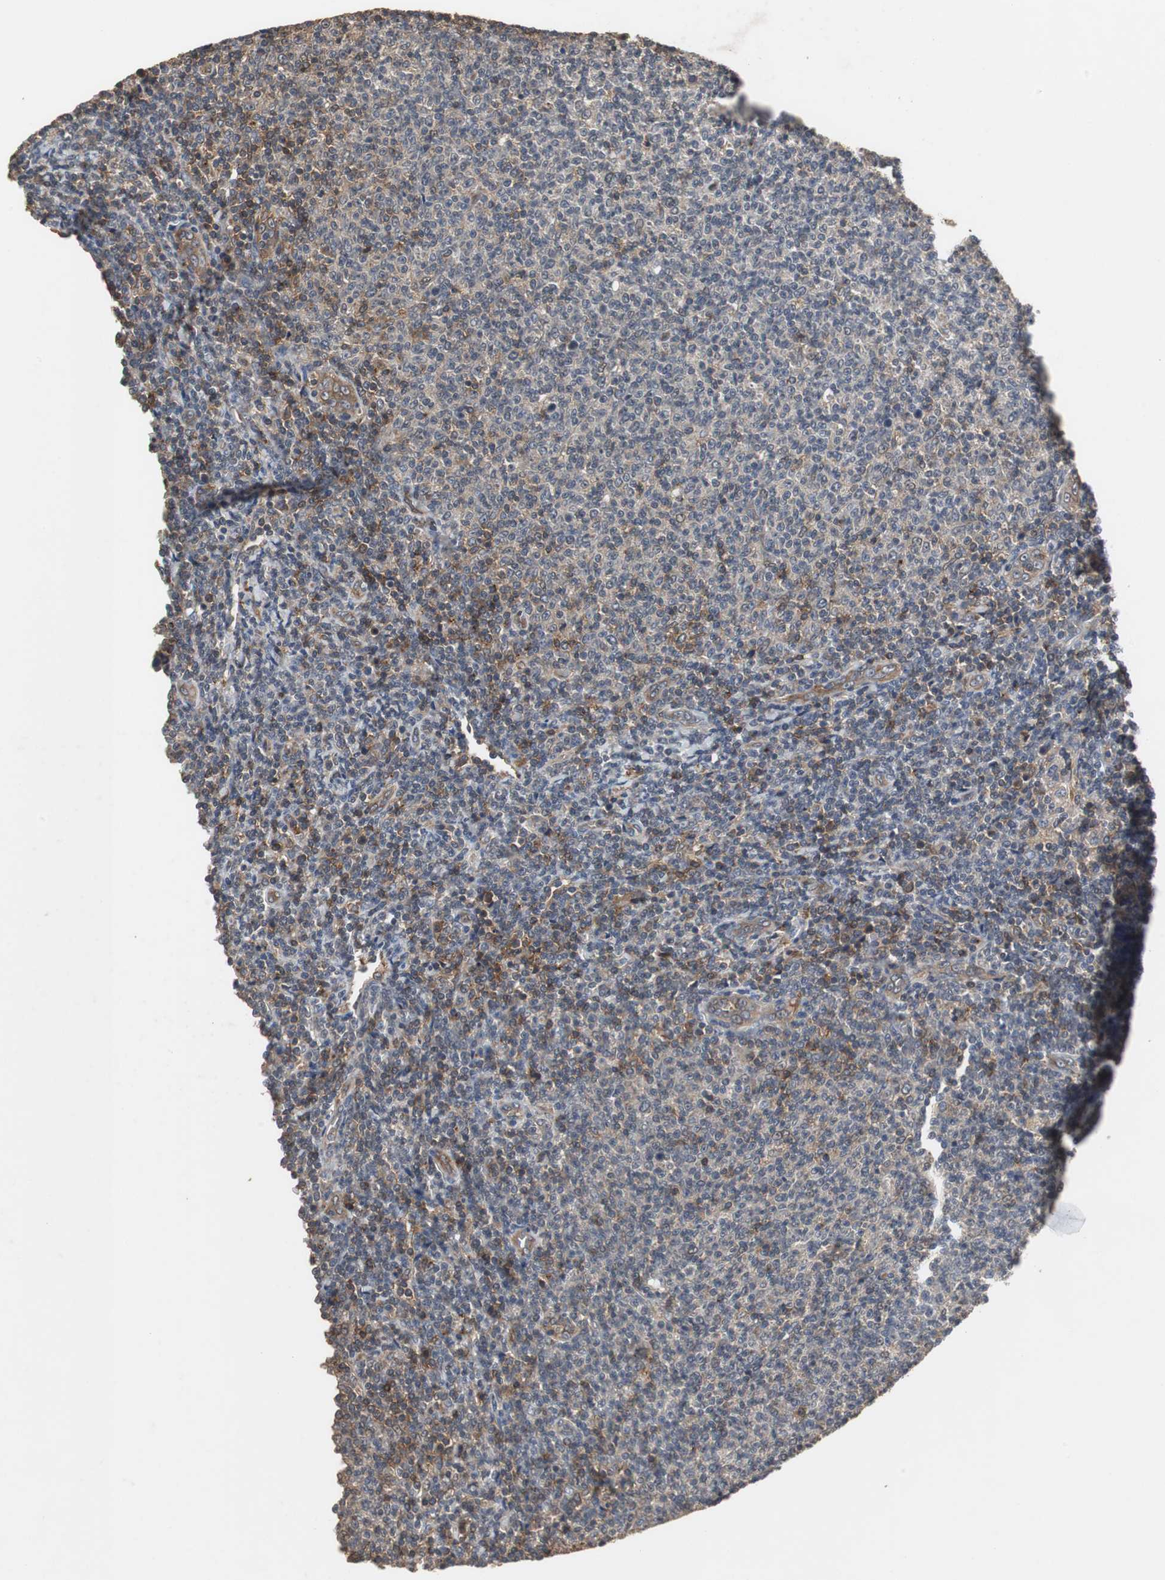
{"staining": {"intensity": "moderate", "quantity": "25%-75%", "location": "cytoplasmic/membranous,nuclear"}, "tissue": "lymphoma", "cell_type": "Tumor cells", "image_type": "cancer", "snomed": [{"axis": "morphology", "description": "Malignant lymphoma, non-Hodgkin's type, Low grade"}, {"axis": "topography", "description": "Lymph node"}], "caption": "Malignant lymphoma, non-Hodgkin's type (low-grade) stained for a protein (brown) displays moderate cytoplasmic/membranous and nuclear positive positivity in about 25%-75% of tumor cells.", "gene": "NDRG1", "patient": {"sex": "male", "age": 66}}